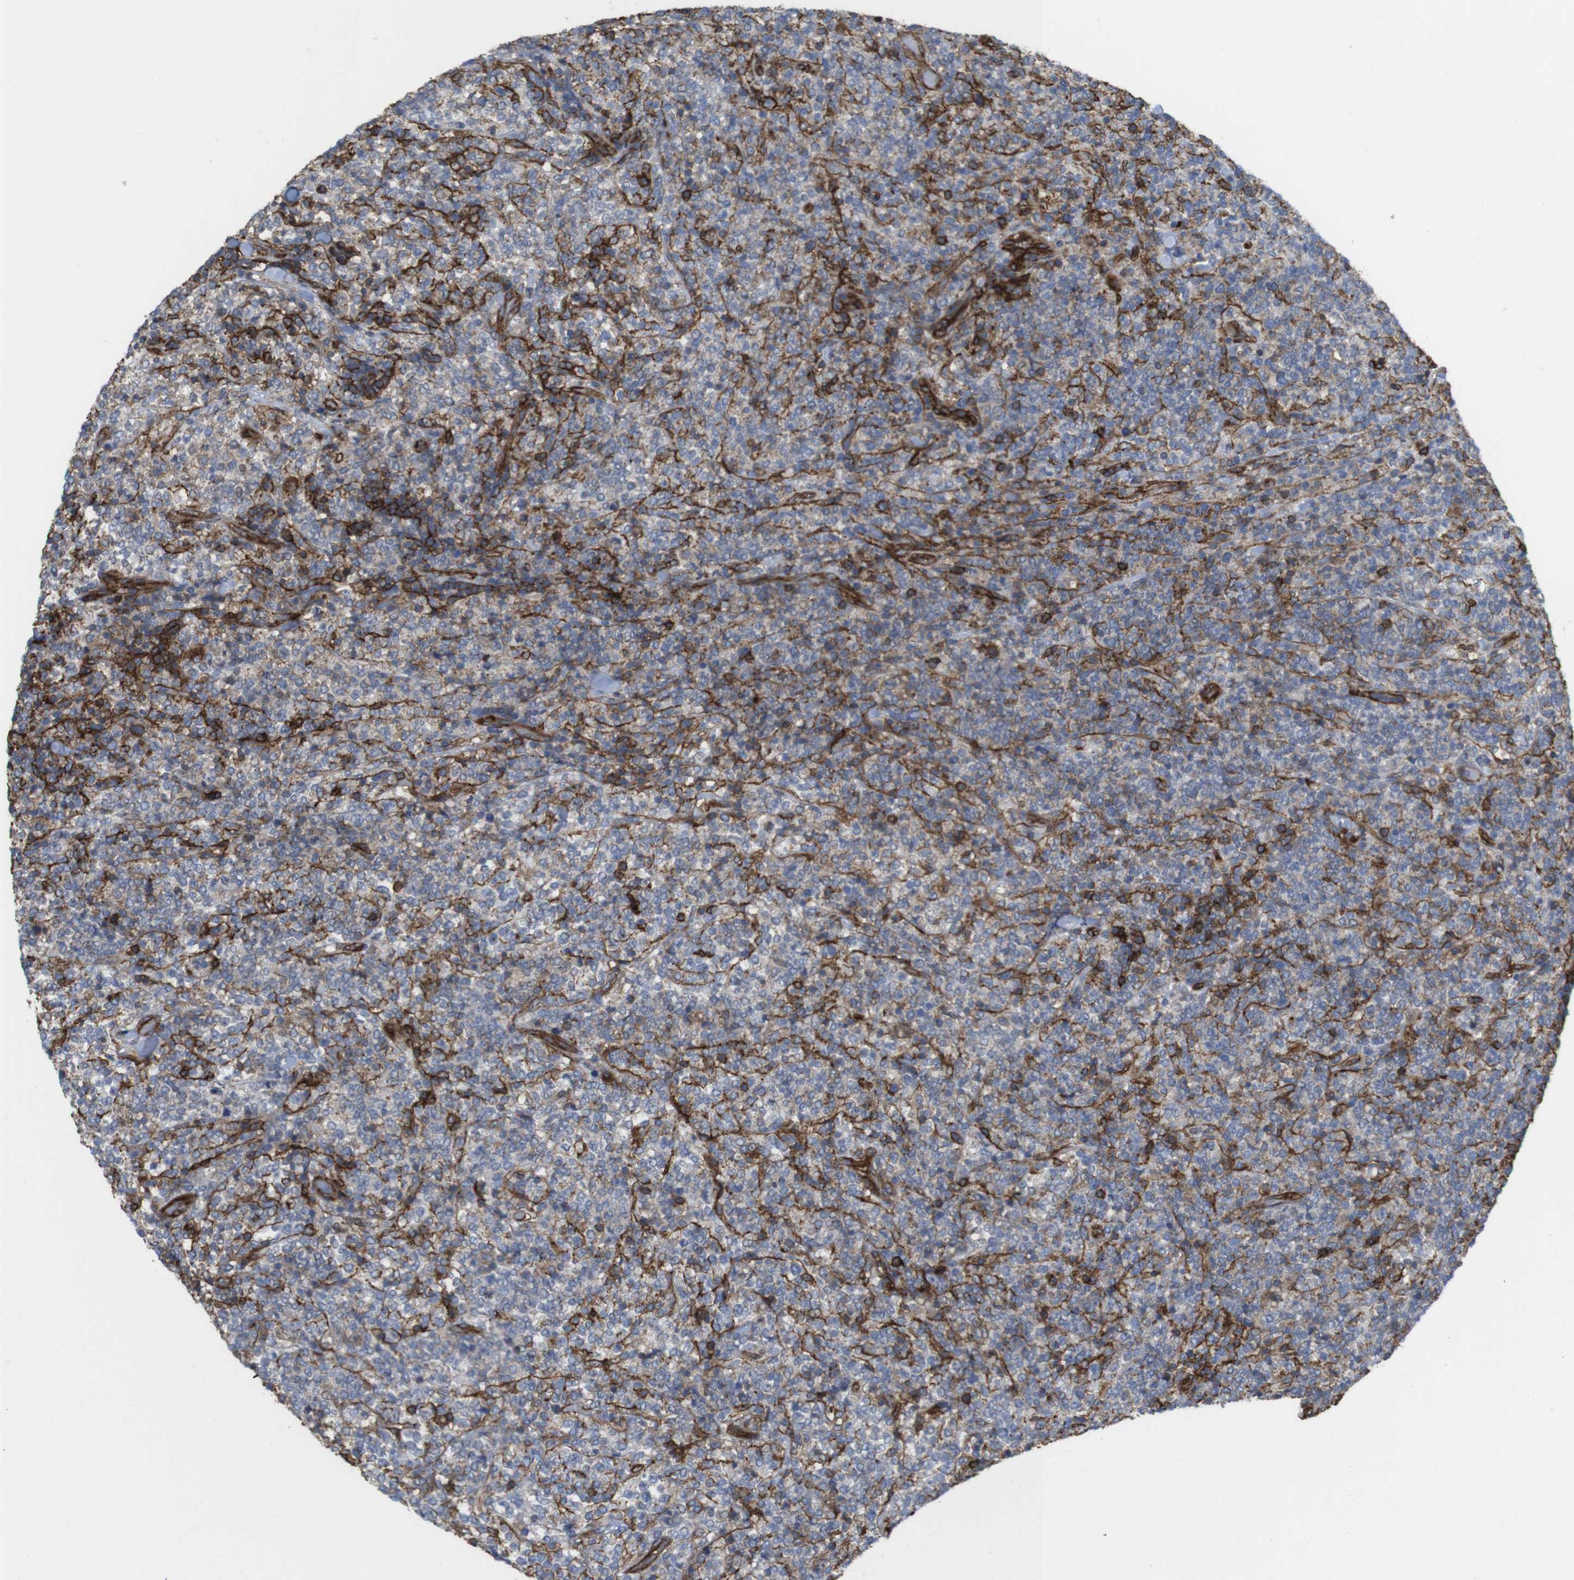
{"staining": {"intensity": "weak", "quantity": "25%-75%", "location": "cytoplasmic/membranous"}, "tissue": "lymphoma", "cell_type": "Tumor cells", "image_type": "cancer", "snomed": [{"axis": "morphology", "description": "Malignant lymphoma, non-Hodgkin's type, High grade"}, {"axis": "topography", "description": "Soft tissue"}], "caption": "DAB immunohistochemical staining of lymphoma reveals weak cytoplasmic/membranous protein positivity in approximately 25%-75% of tumor cells. (DAB IHC with brightfield microscopy, high magnification).", "gene": "CCR6", "patient": {"sex": "male", "age": 18}}